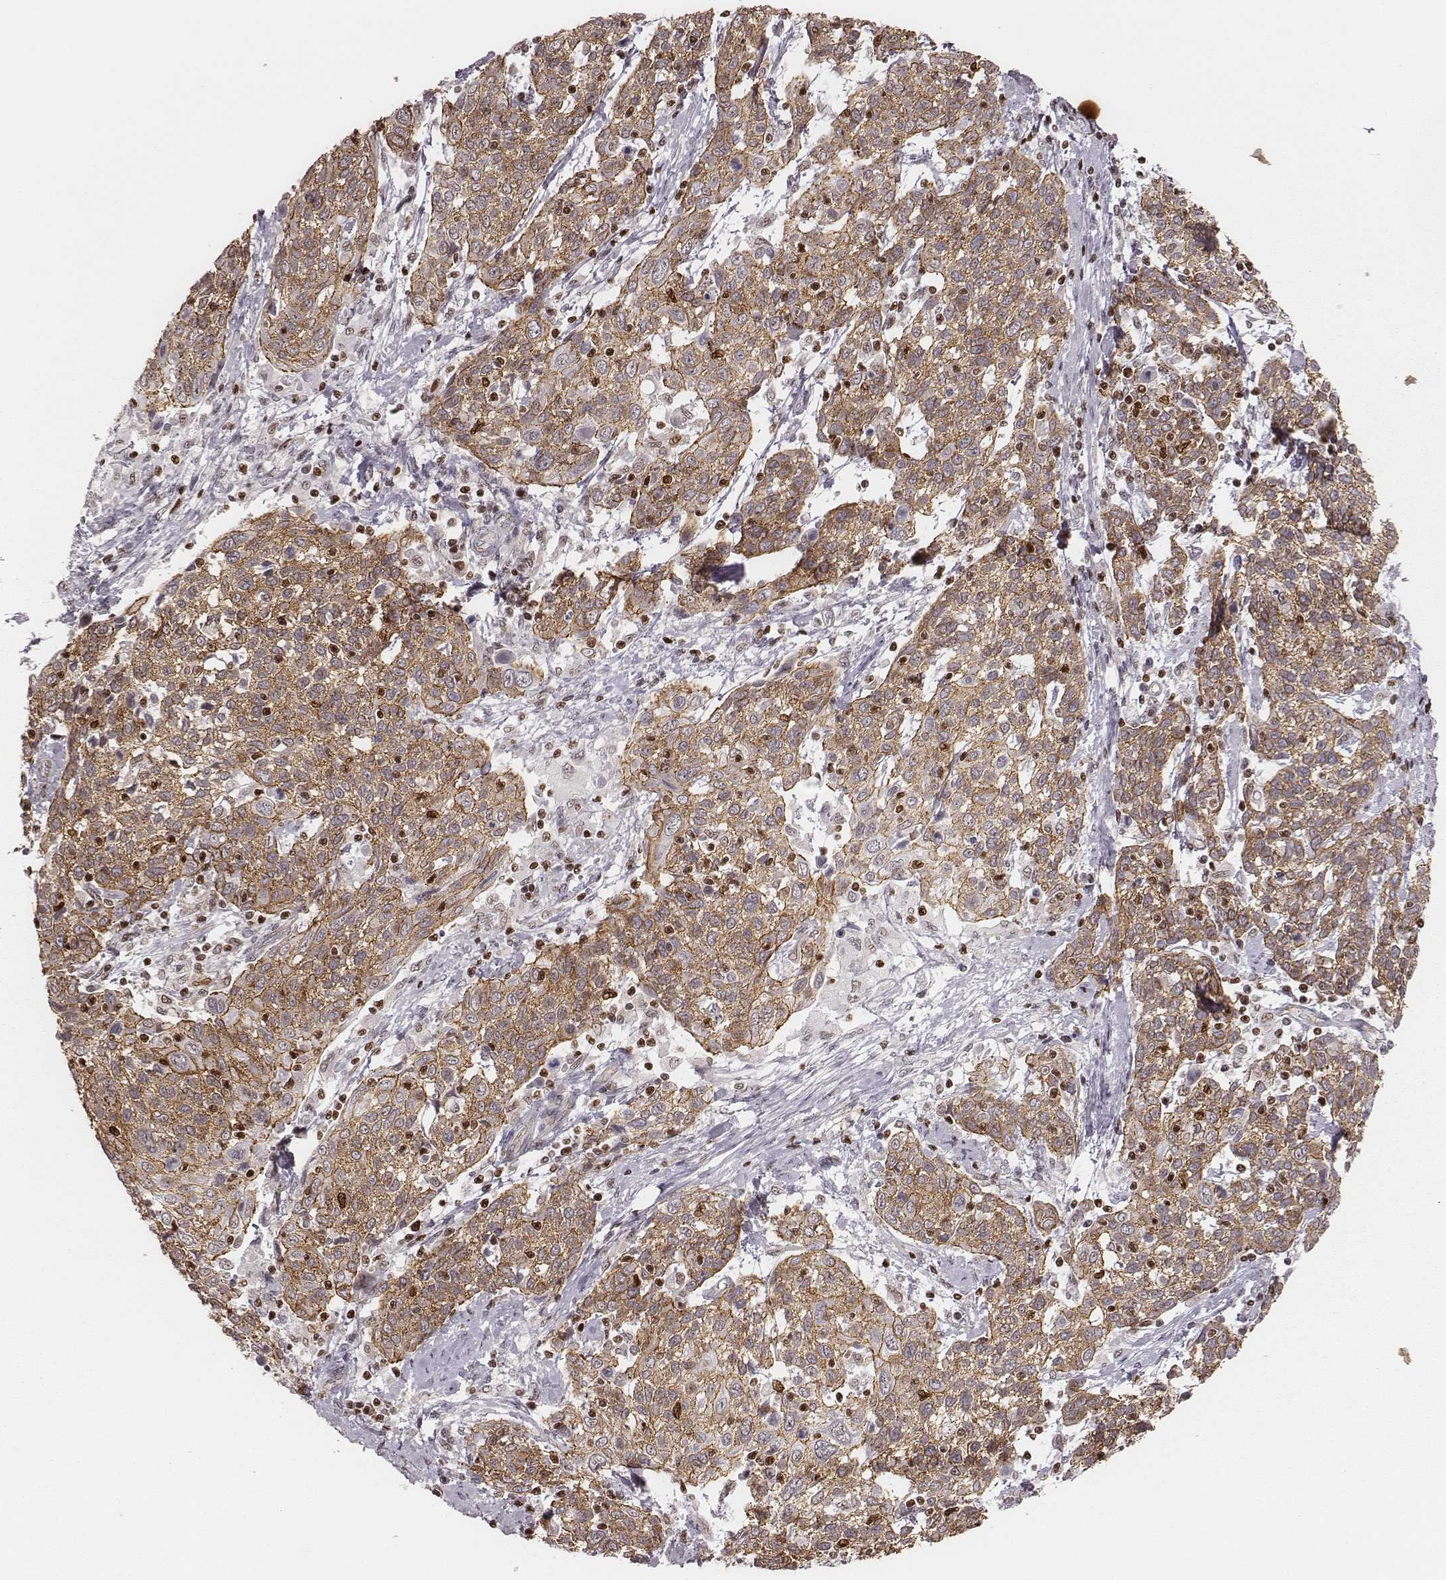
{"staining": {"intensity": "moderate", "quantity": ">75%", "location": "cytoplasmic/membranous"}, "tissue": "cervical cancer", "cell_type": "Tumor cells", "image_type": "cancer", "snomed": [{"axis": "morphology", "description": "Squamous cell carcinoma, NOS"}, {"axis": "topography", "description": "Cervix"}], "caption": "The photomicrograph displays staining of cervical cancer (squamous cell carcinoma), revealing moderate cytoplasmic/membranous protein positivity (brown color) within tumor cells. (Stains: DAB in brown, nuclei in blue, Microscopy: brightfield microscopy at high magnification).", "gene": "WDR59", "patient": {"sex": "female", "age": 61}}